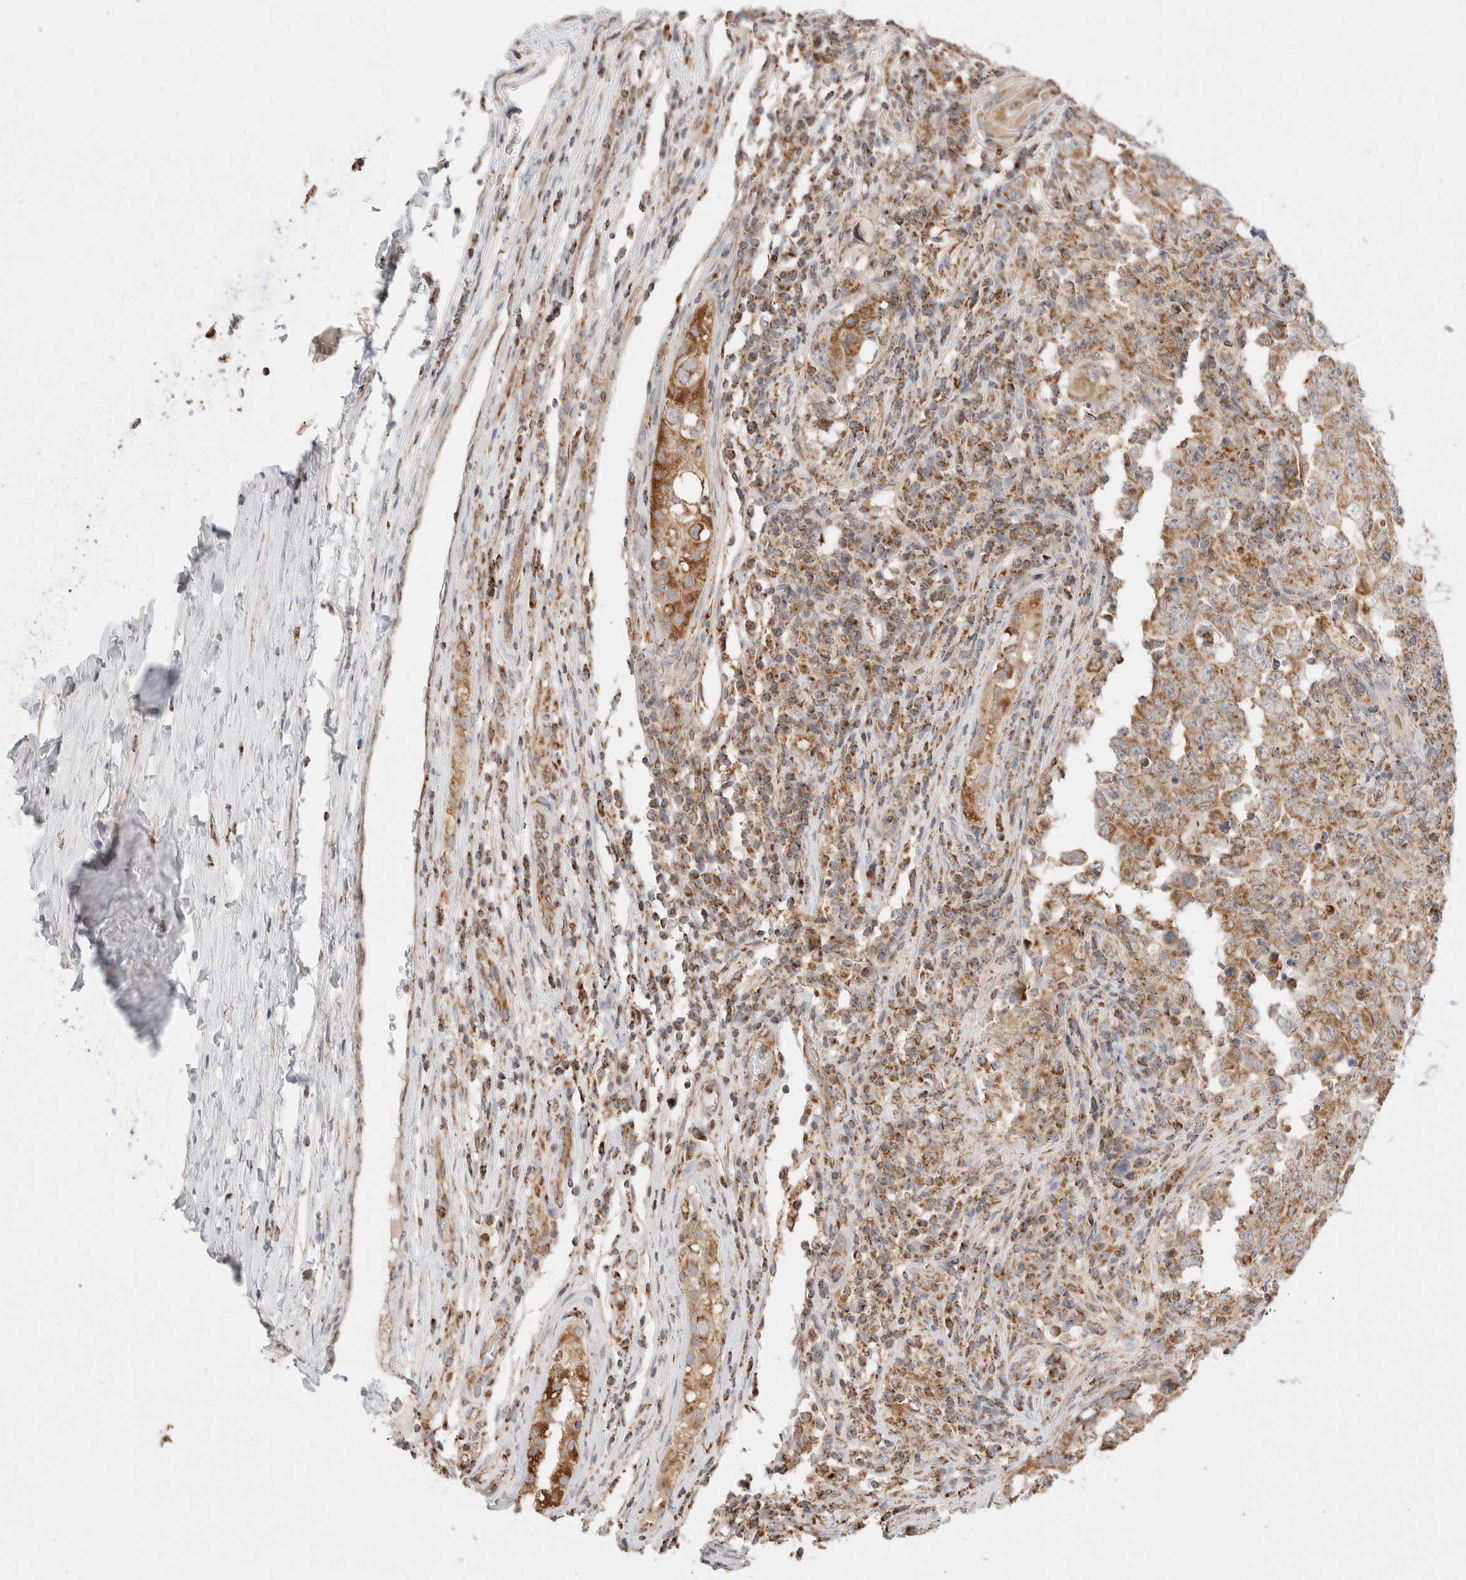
{"staining": {"intensity": "moderate", "quantity": ">75%", "location": "cytoplasmic/membranous"}, "tissue": "testis cancer", "cell_type": "Tumor cells", "image_type": "cancer", "snomed": [{"axis": "morphology", "description": "Carcinoma, Embryonal, NOS"}, {"axis": "topography", "description": "Testis"}], "caption": "An immunohistochemistry (IHC) photomicrograph of neoplastic tissue is shown. Protein staining in brown labels moderate cytoplasmic/membranous positivity in embryonal carcinoma (testis) within tumor cells.", "gene": "TMPPE", "patient": {"sex": "male", "age": 26}}